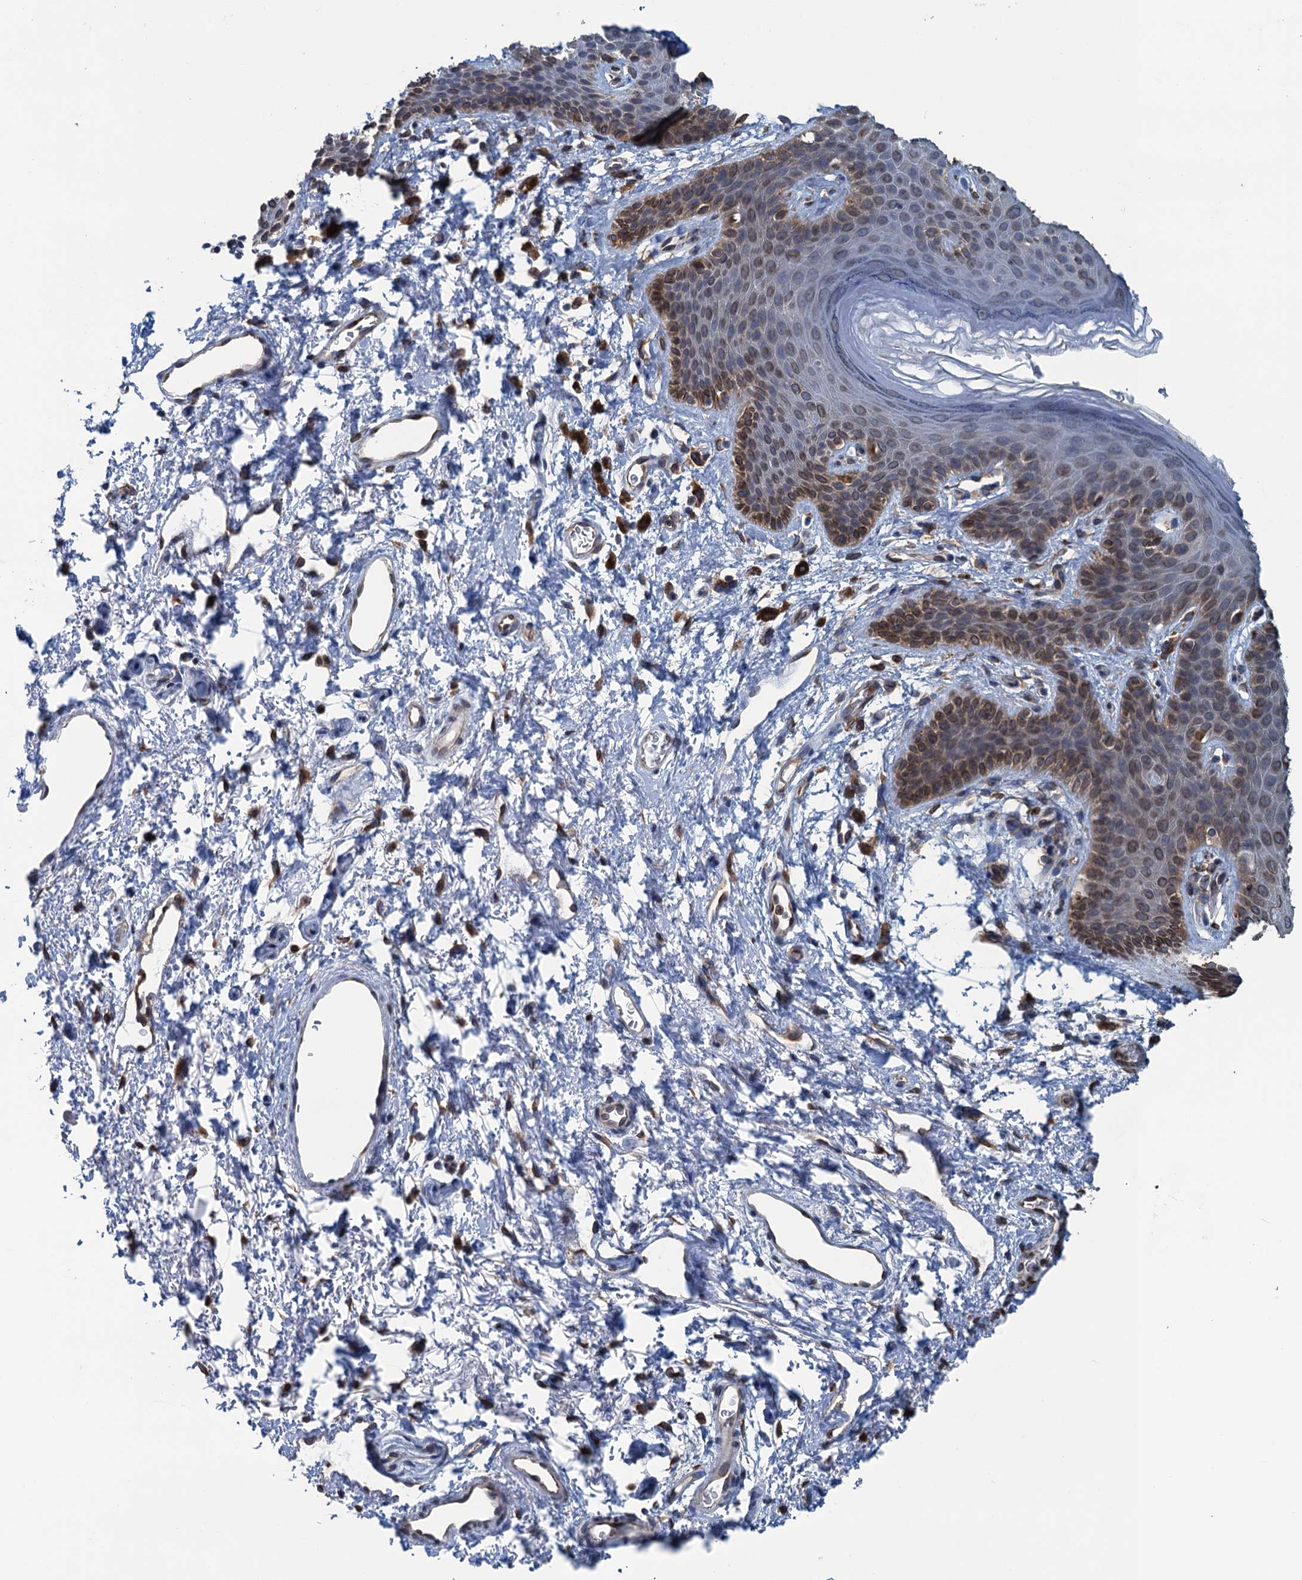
{"staining": {"intensity": "weak", "quantity": "25%-75%", "location": "cytoplasmic/membranous"}, "tissue": "skin", "cell_type": "Epidermal cells", "image_type": "normal", "snomed": [{"axis": "morphology", "description": "Normal tissue, NOS"}, {"axis": "topography", "description": "Anal"}], "caption": "Protein expression analysis of unremarkable skin shows weak cytoplasmic/membranous staining in about 25%-75% of epidermal cells.", "gene": "TMEM205", "patient": {"sex": "female", "age": 46}}